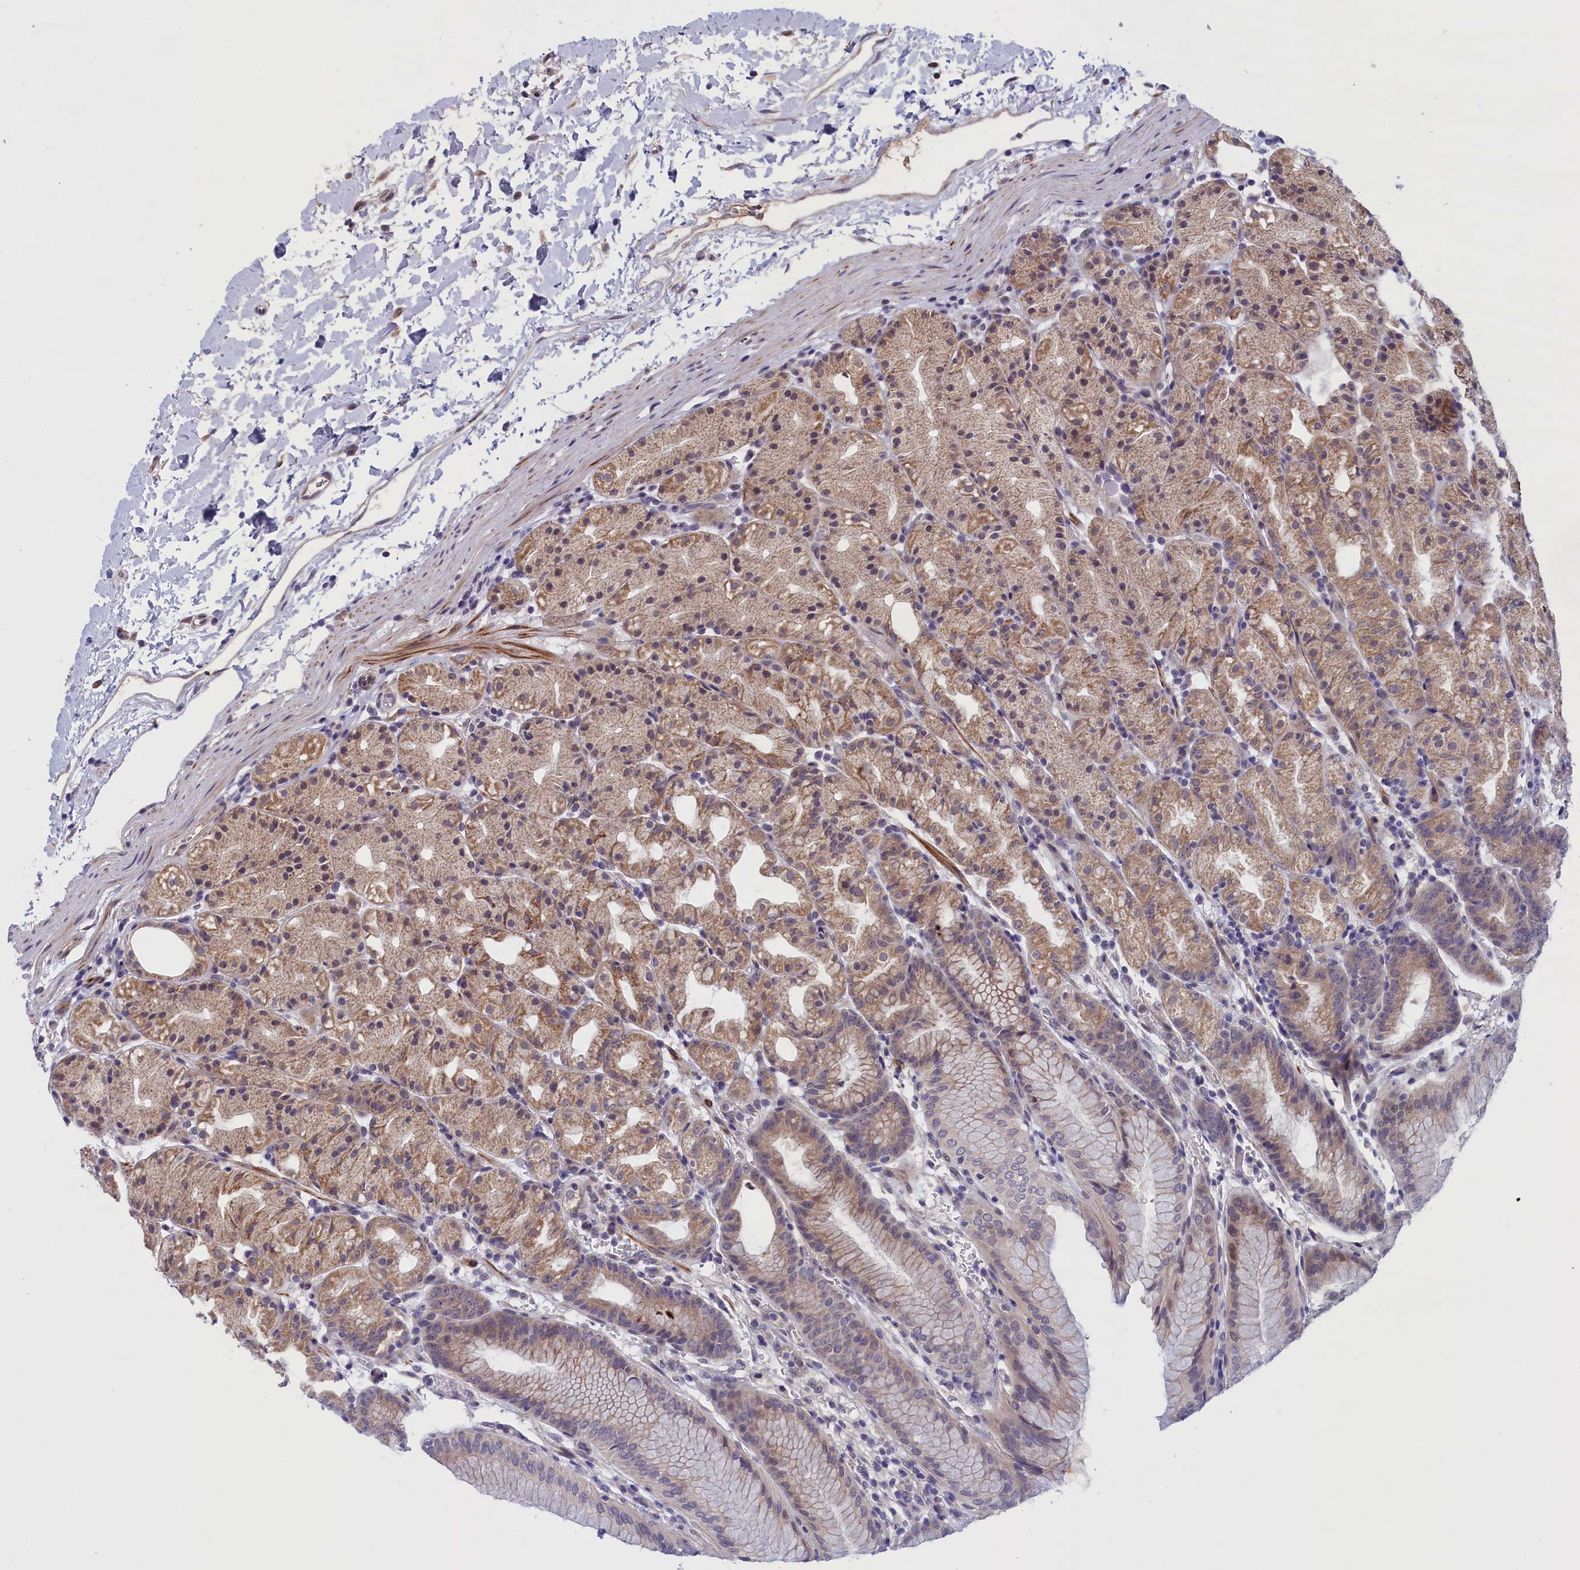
{"staining": {"intensity": "moderate", "quantity": "25%-75%", "location": "cytoplasmic/membranous,nuclear"}, "tissue": "stomach", "cell_type": "Glandular cells", "image_type": "normal", "snomed": [{"axis": "morphology", "description": "Normal tissue, NOS"}, {"axis": "topography", "description": "Stomach, upper"}], "caption": "This is a photomicrograph of immunohistochemistry (IHC) staining of unremarkable stomach, which shows moderate staining in the cytoplasmic/membranous,nuclear of glandular cells.", "gene": "IGFALS", "patient": {"sex": "male", "age": 48}}